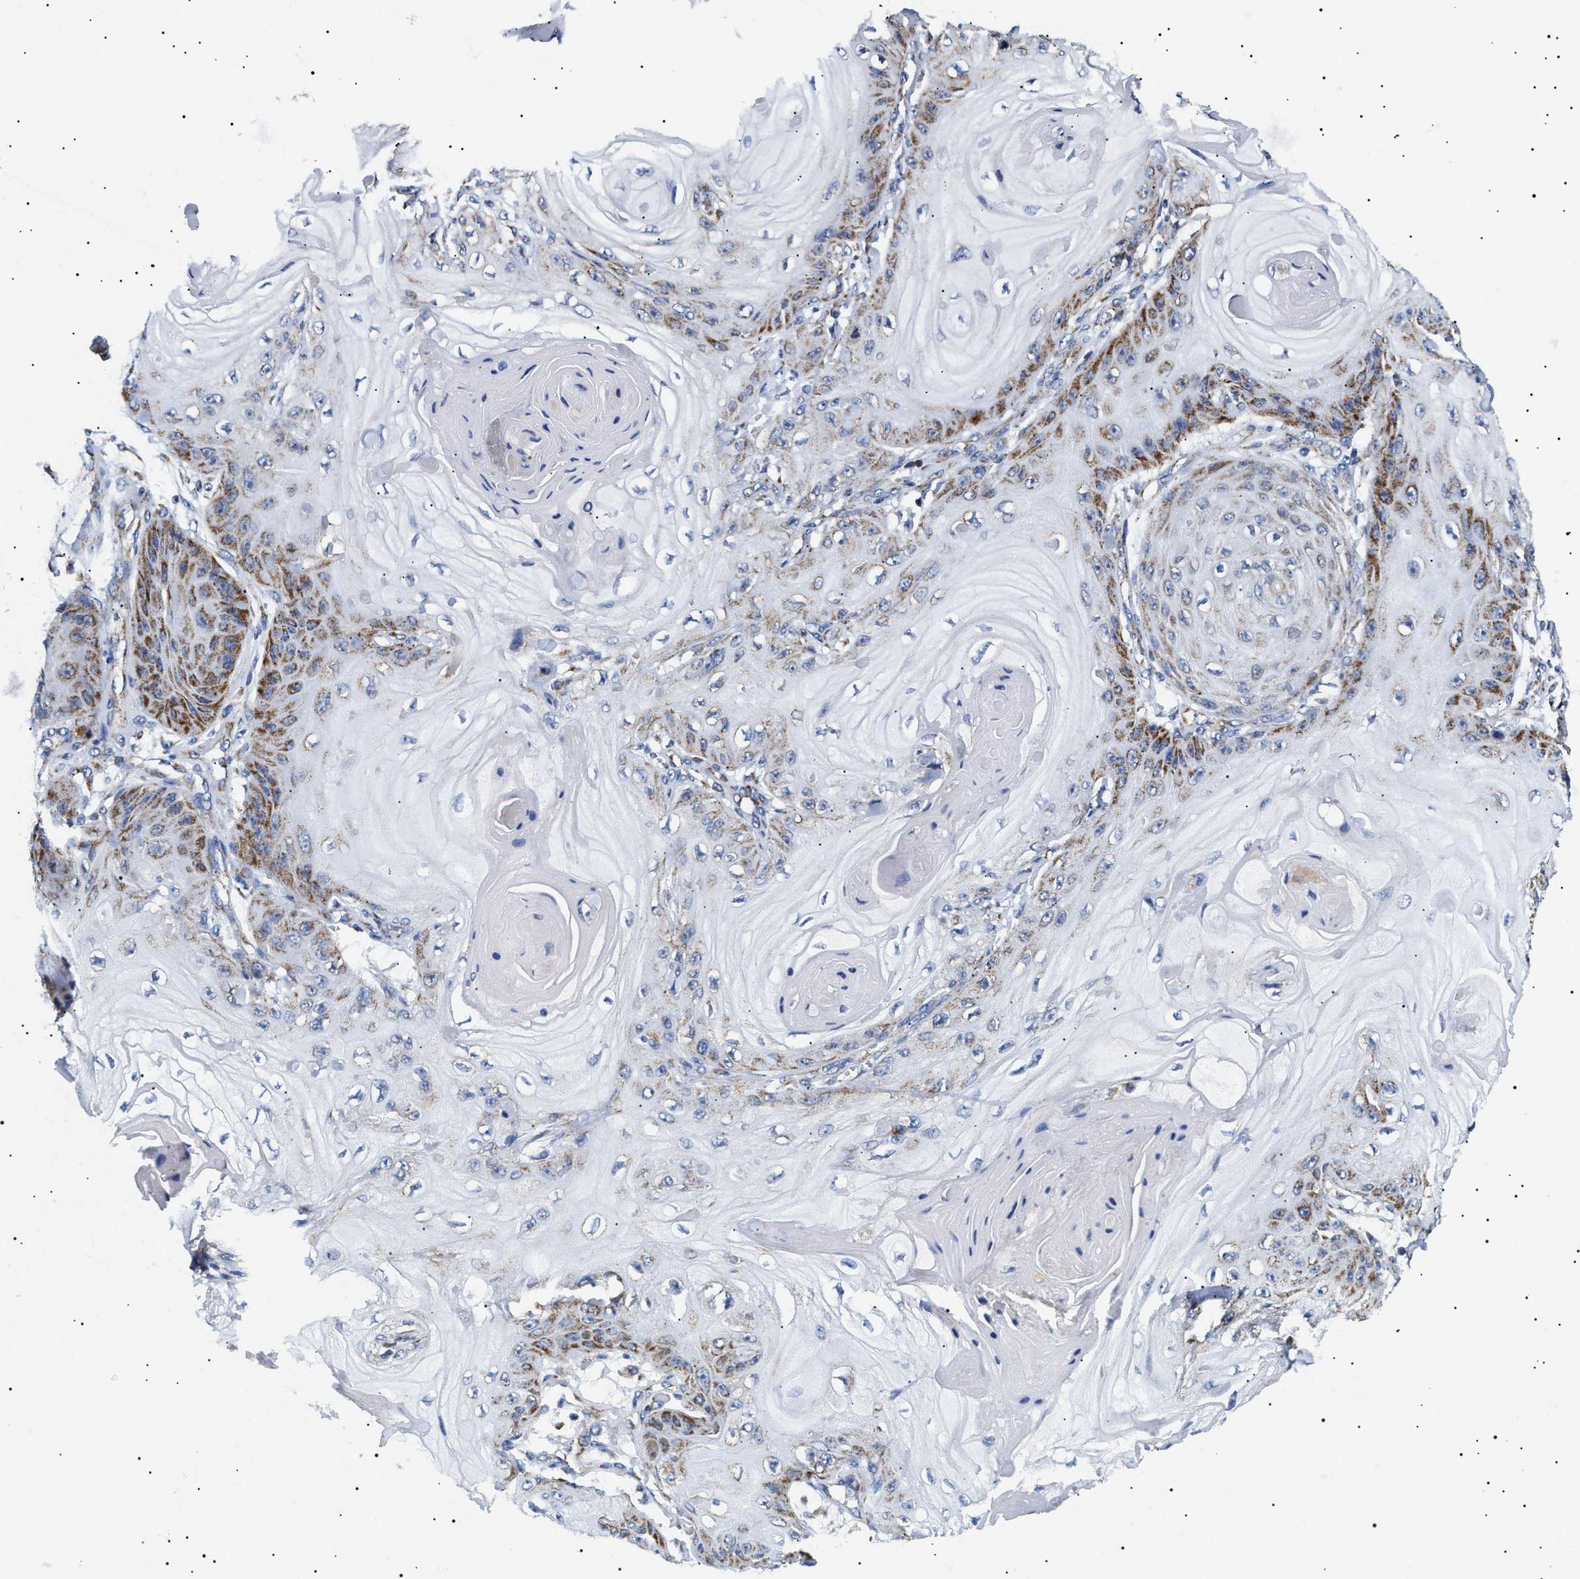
{"staining": {"intensity": "strong", "quantity": "25%-75%", "location": "cytoplasmic/membranous"}, "tissue": "skin cancer", "cell_type": "Tumor cells", "image_type": "cancer", "snomed": [{"axis": "morphology", "description": "Squamous cell carcinoma, NOS"}, {"axis": "topography", "description": "Skin"}], "caption": "About 25%-75% of tumor cells in squamous cell carcinoma (skin) show strong cytoplasmic/membranous protein expression as visualized by brown immunohistochemical staining.", "gene": "CHRDL2", "patient": {"sex": "male", "age": 74}}